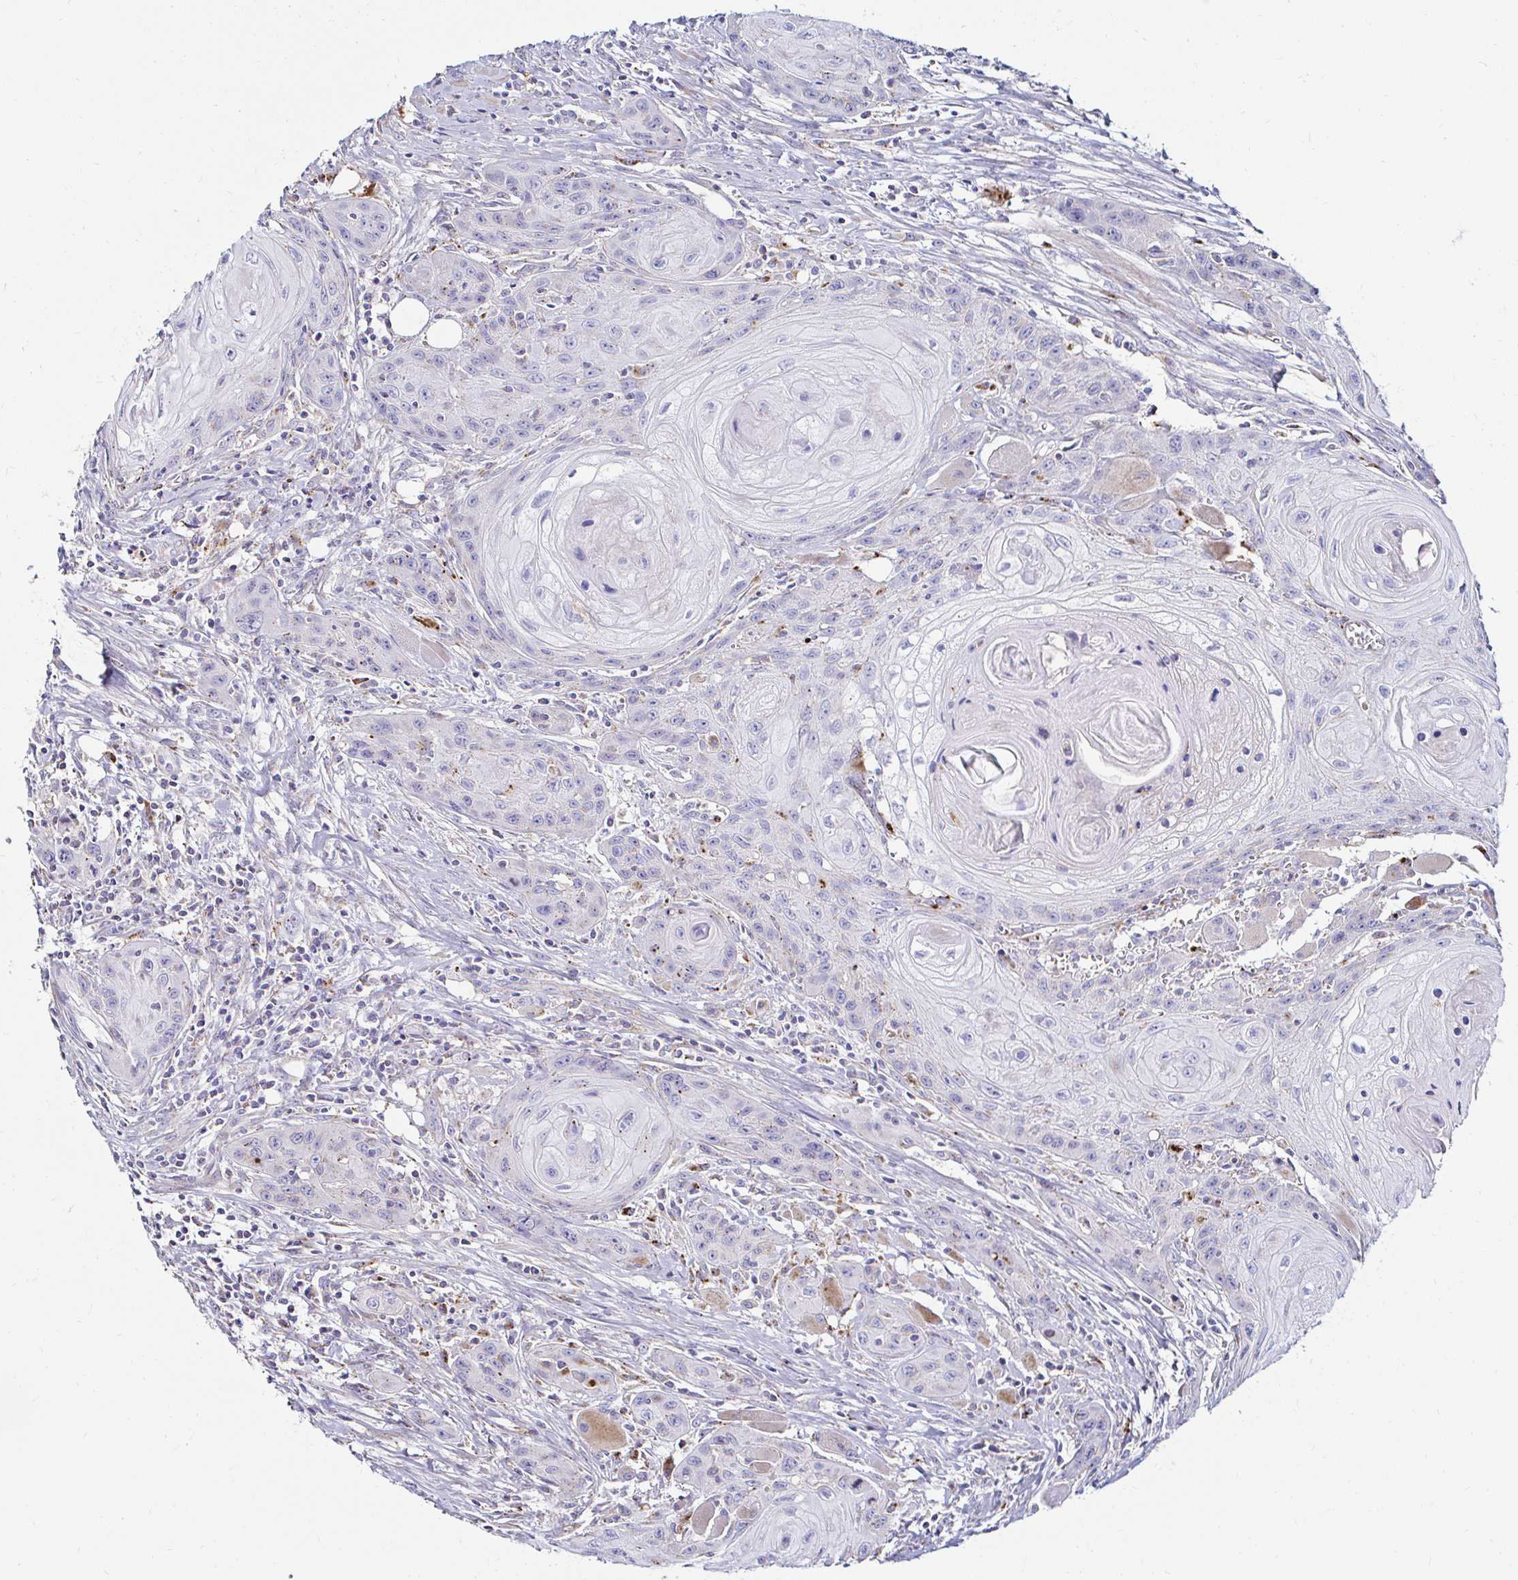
{"staining": {"intensity": "negative", "quantity": "none", "location": "none"}, "tissue": "head and neck cancer", "cell_type": "Tumor cells", "image_type": "cancer", "snomed": [{"axis": "morphology", "description": "Squamous cell carcinoma, NOS"}, {"axis": "topography", "description": "Oral tissue"}, {"axis": "topography", "description": "Head-Neck"}], "caption": "Image shows no significant protein expression in tumor cells of head and neck squamous cell carcinoma.", "gene": "GALNS", "patient": {"sex": "male", "age": 58}}